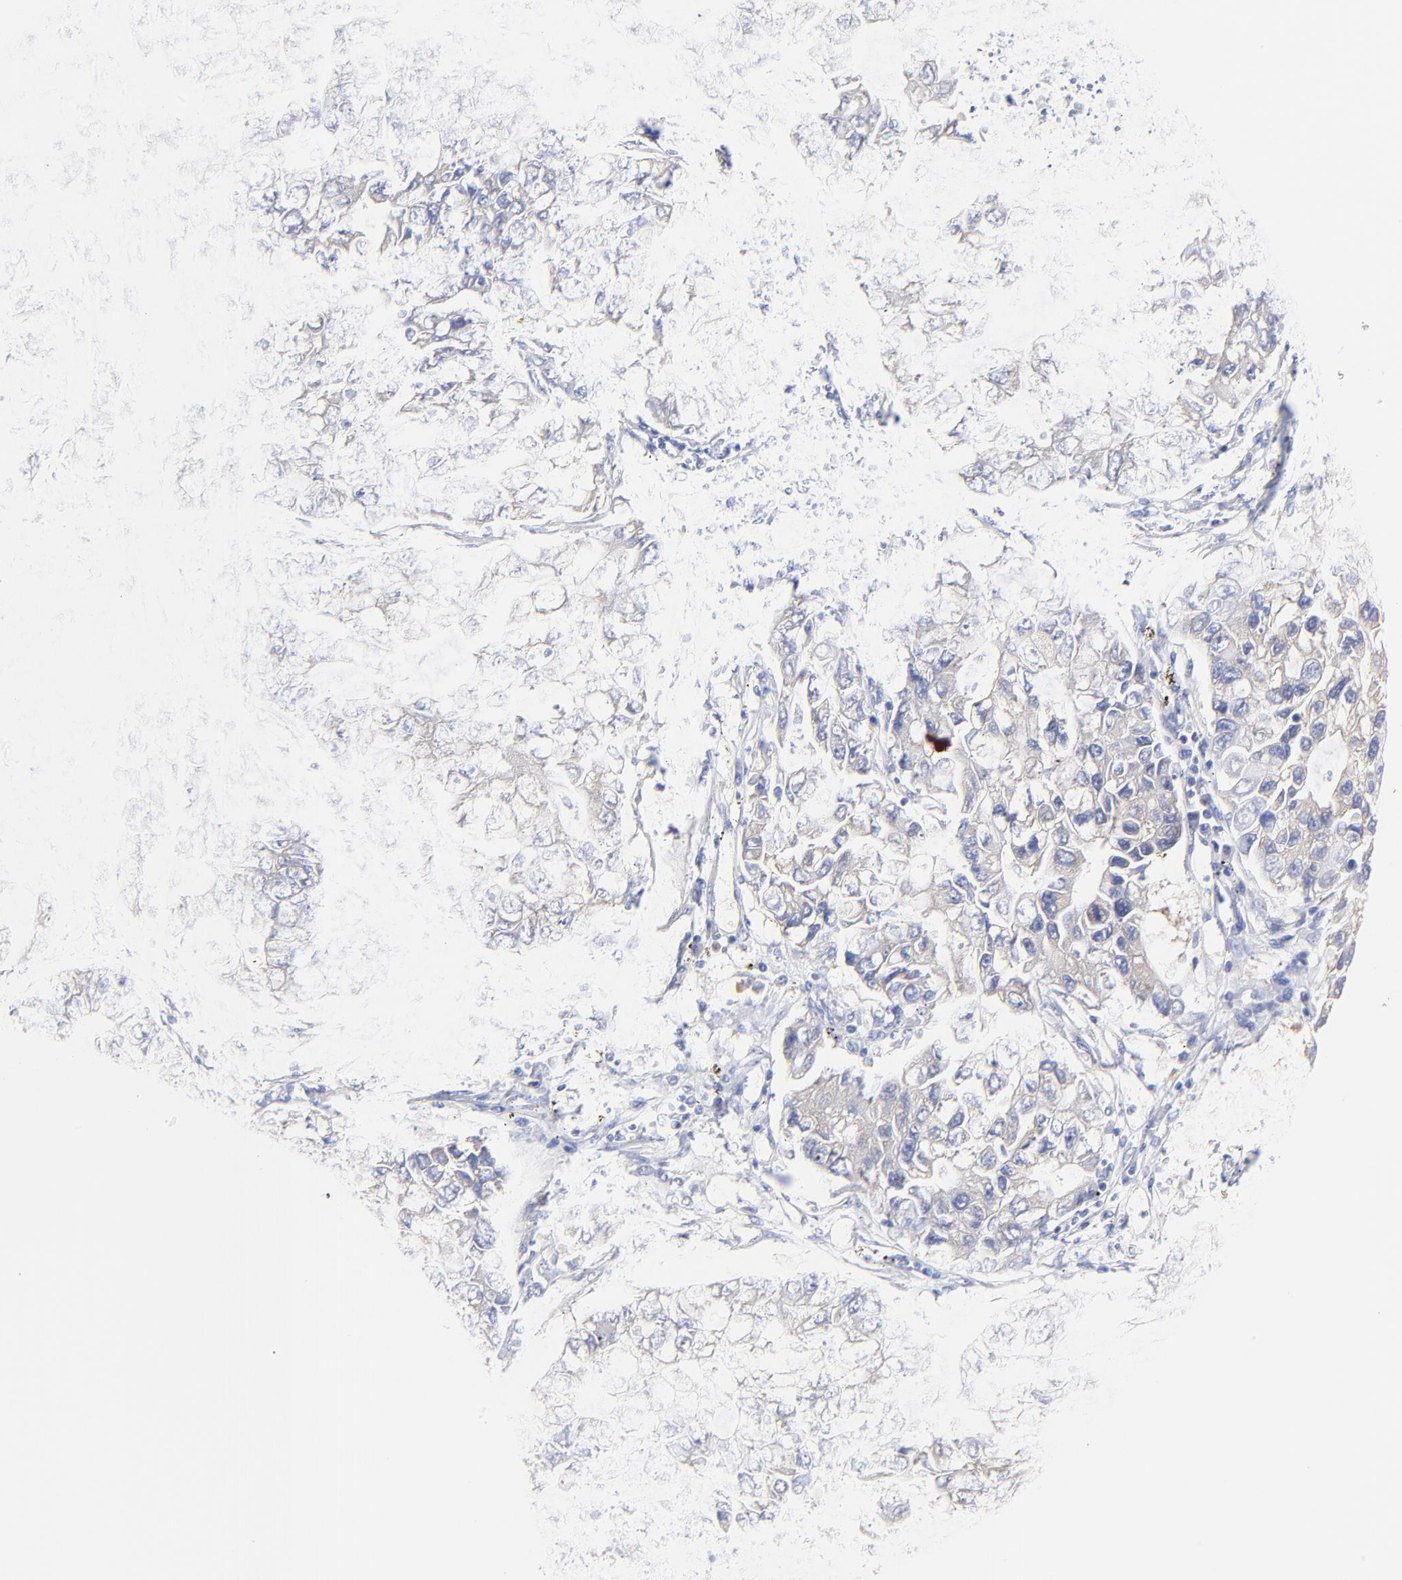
{"staining": {"intensity": "negative", "quantity": "none", "location": "none"}, "tissue": "lung cancer", "cell_type": "Tumor cells", "image_type": "cancer", "snomed": [{"axis": "morphology", "description": "Adenocarcinoma, NOS"}, {"axis": "topography", "description": "Lung"}], "caption": "IHC image of neoplastic tissue: adenocarcinoma (lung) stained with DAB displays no significant protein staining in tumor cells.", "gene": "TNFRSF13C", "patient": {"sex": "female", "age": 51}}